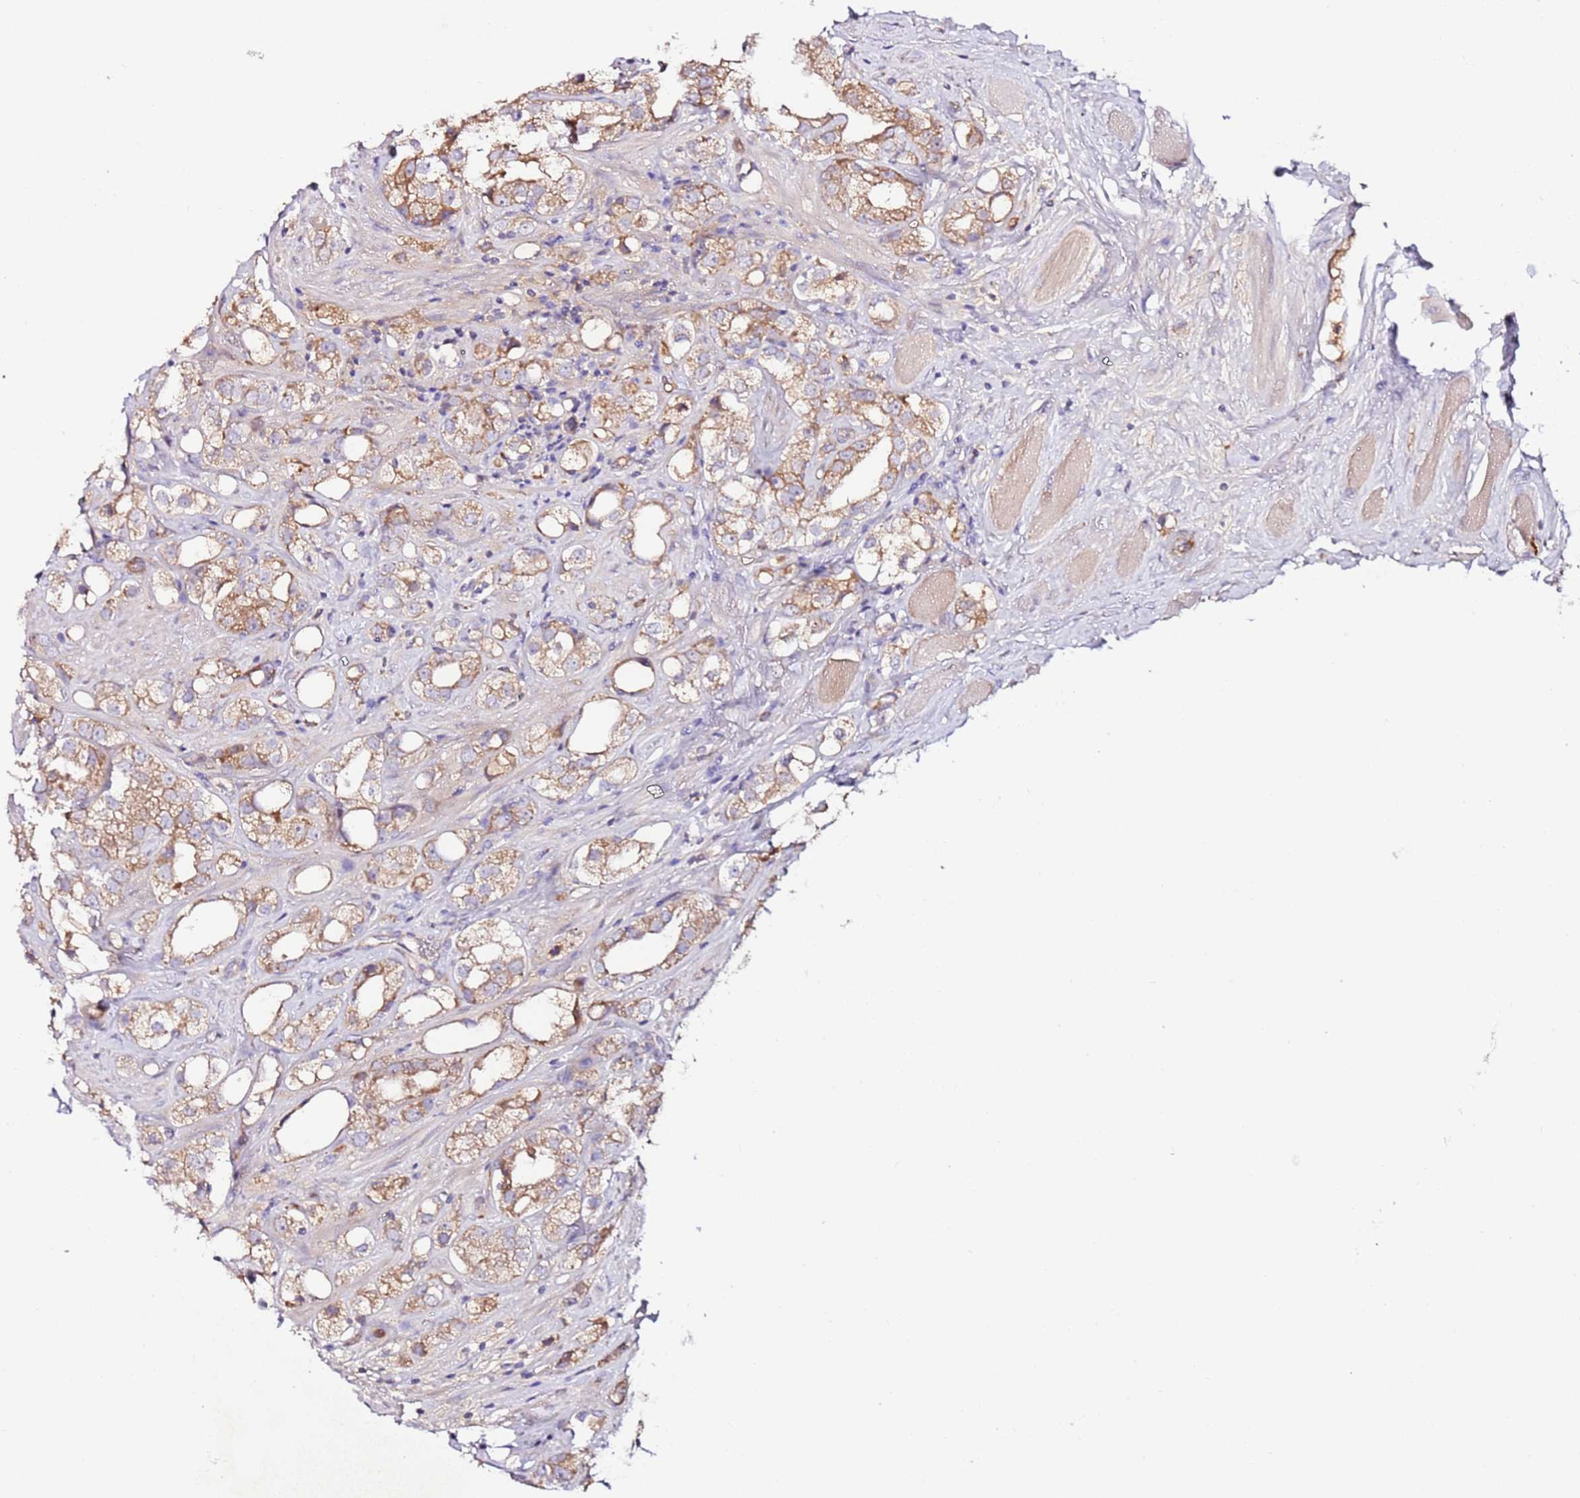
{"staining": {"intensity": "moderate", "quantity": ">75%", "location": "cytoplasmic/membranous"}, "tissue": "prostate cancer", "cell_type": "Tumor cells", "image_type": "cancer", "snomed": [{"axis": "morphology", "description": "Adenocarcinoma, NOS"}, {"axis": "topography", "description": "Prostate"}], "caption": "Moderate cytoplasmic/membranous expression for a protein is present in about >75% of tumor cells of prostate adenocarcinoma using IHC.", "gene": "FLVCR1", "patient": {"sex": "male", "age": 79}}